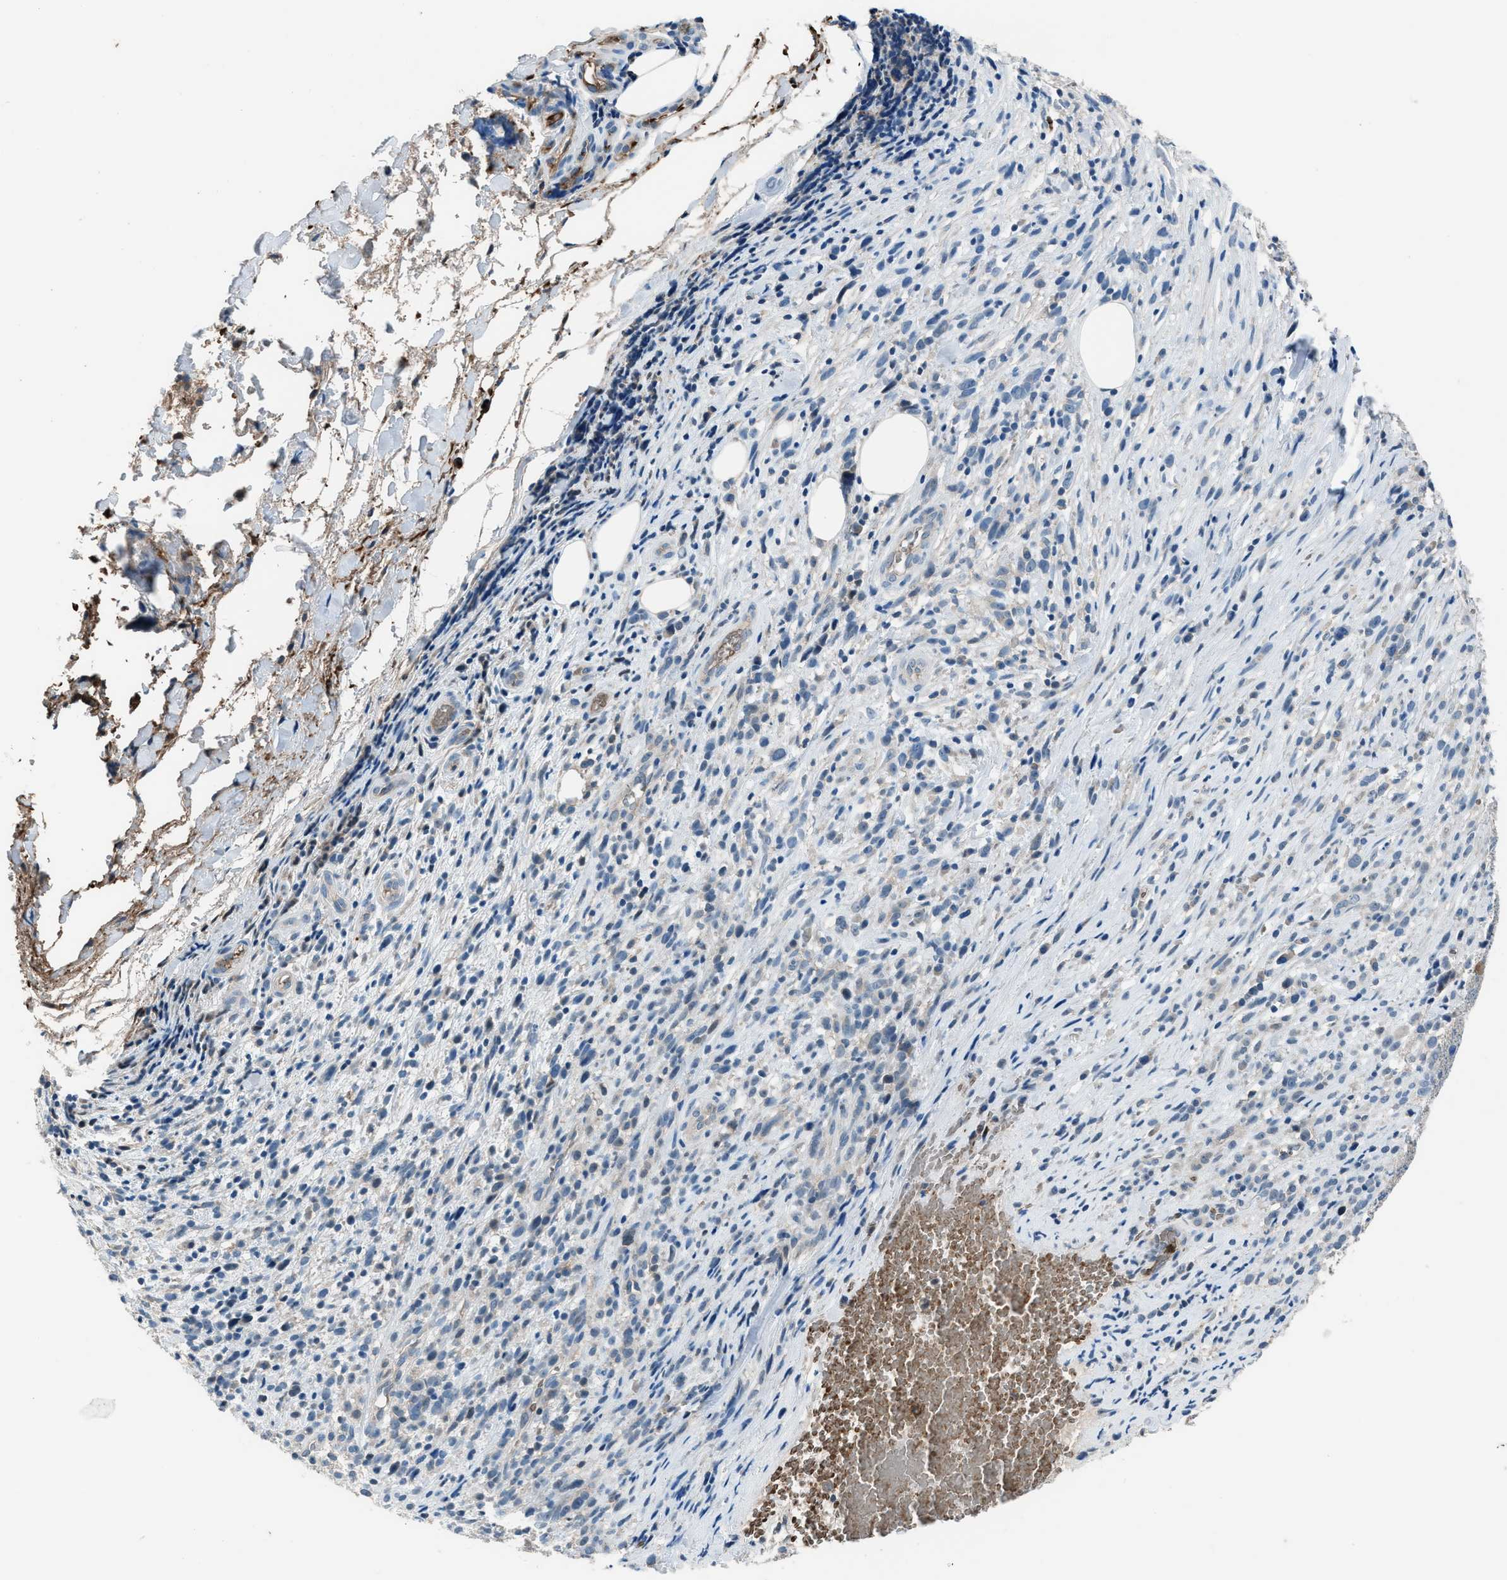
{"staining": {"intensity": "negative", "quantity": "none", "location": "none"}, "tissue": "melanoma", "cell_type": "Tumor cells", "image_type": "cancer", "snomed": [{"axis": "morphology", "description": "Malignant melanoma, NOS"}, {"axis": "topography", "description": "Skin"}], "caption": "An immunohistochemistry micrograph of malignant melanoma is shown. There is no staining in tumor cells of malignant melanoma.", "gene": "CFAP77", "patient": {"sex": "female", "age": 55}}